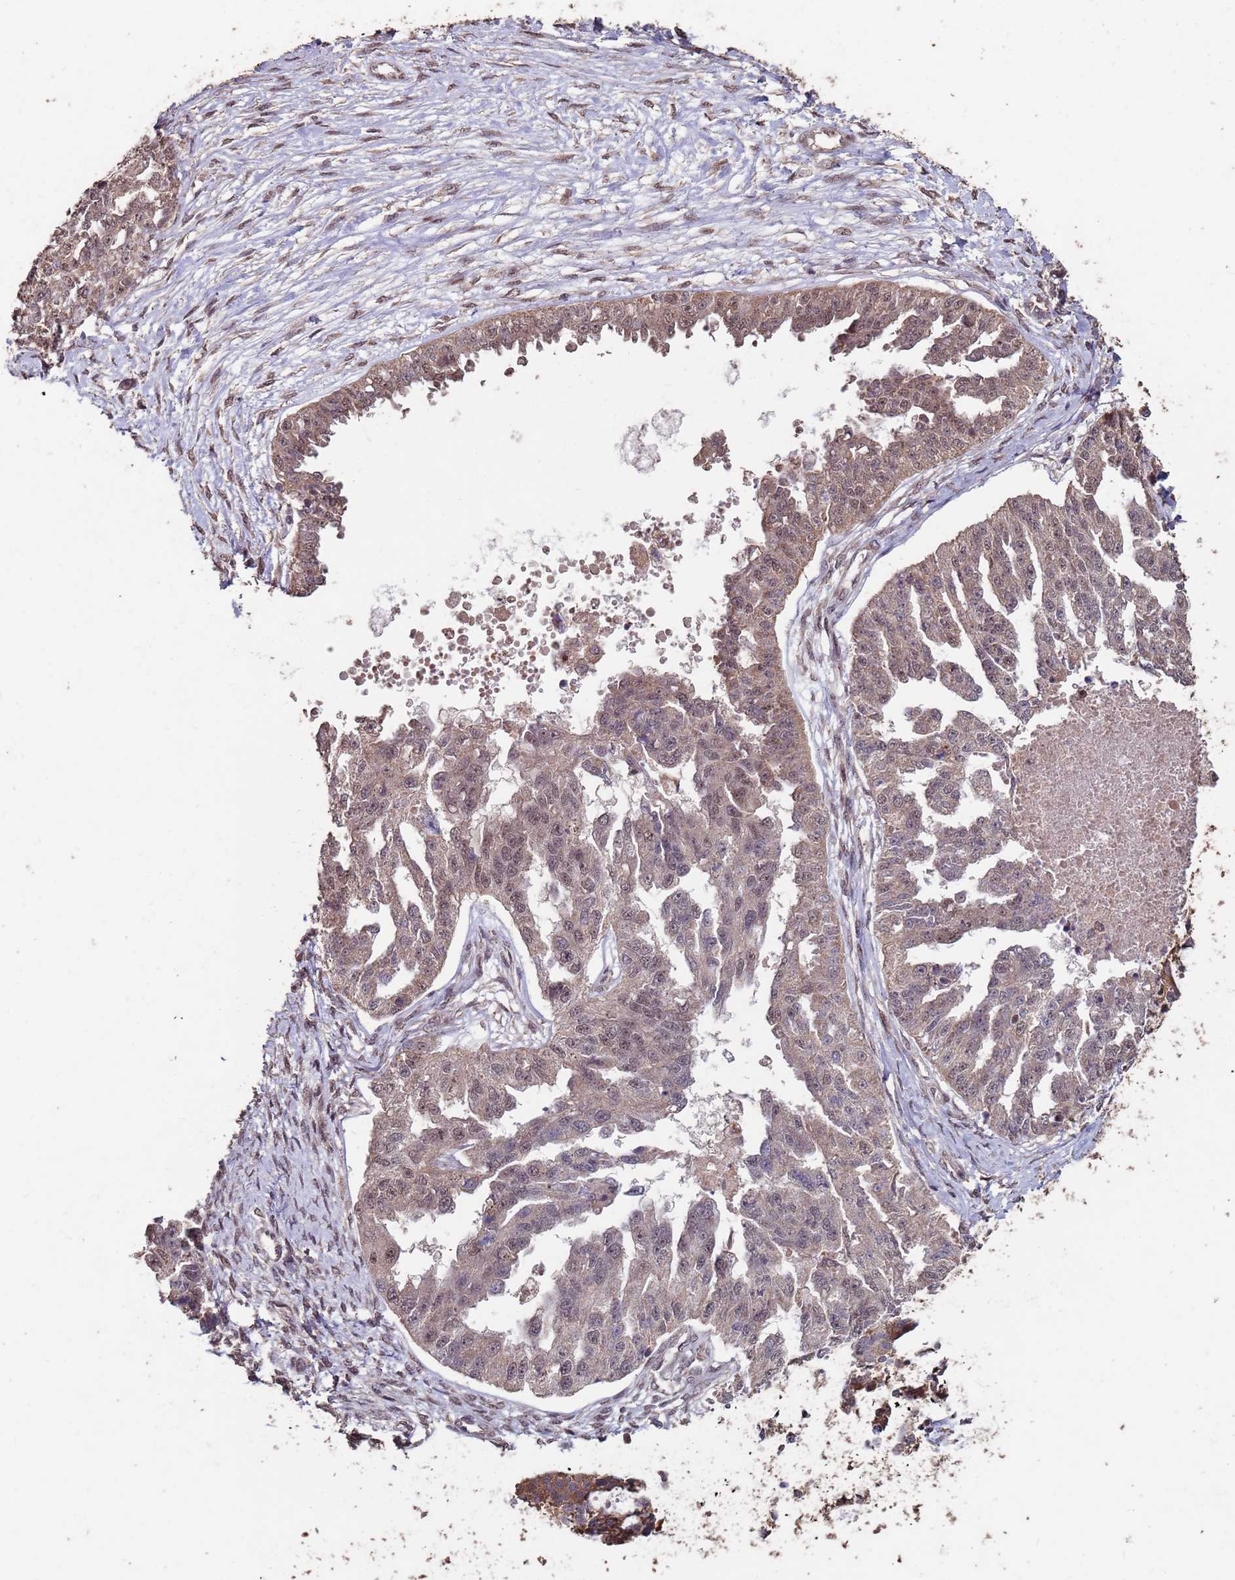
{"staining": {"intensity": "weak", "quantity": "25%-75%", "location": "cytoplasmic/membranous,nuclear"}, "tissue": "ovarian cancer", "cell_type": "Tumor cells", "image_type": "cancer", "snomed": [{"axis": "morphology", "description": "Cystadenocarcinoma, serous, NOS"}, {"axis": "topography", "description": "Ovary"}], "caption": "Weak cytoplasmic/membranous and nuclear positivity is present in about 25%-75% of tumor cells in serous cystadenocarcinoma (ovarian). (Stains: DAB (3,3'-diaminobenzidine) in brown, nuclei in blue, Microscopy: brightfield microscopy at high magnification).", "gene": "PRR7", "patient": {"sex": "female", "age": 58}}